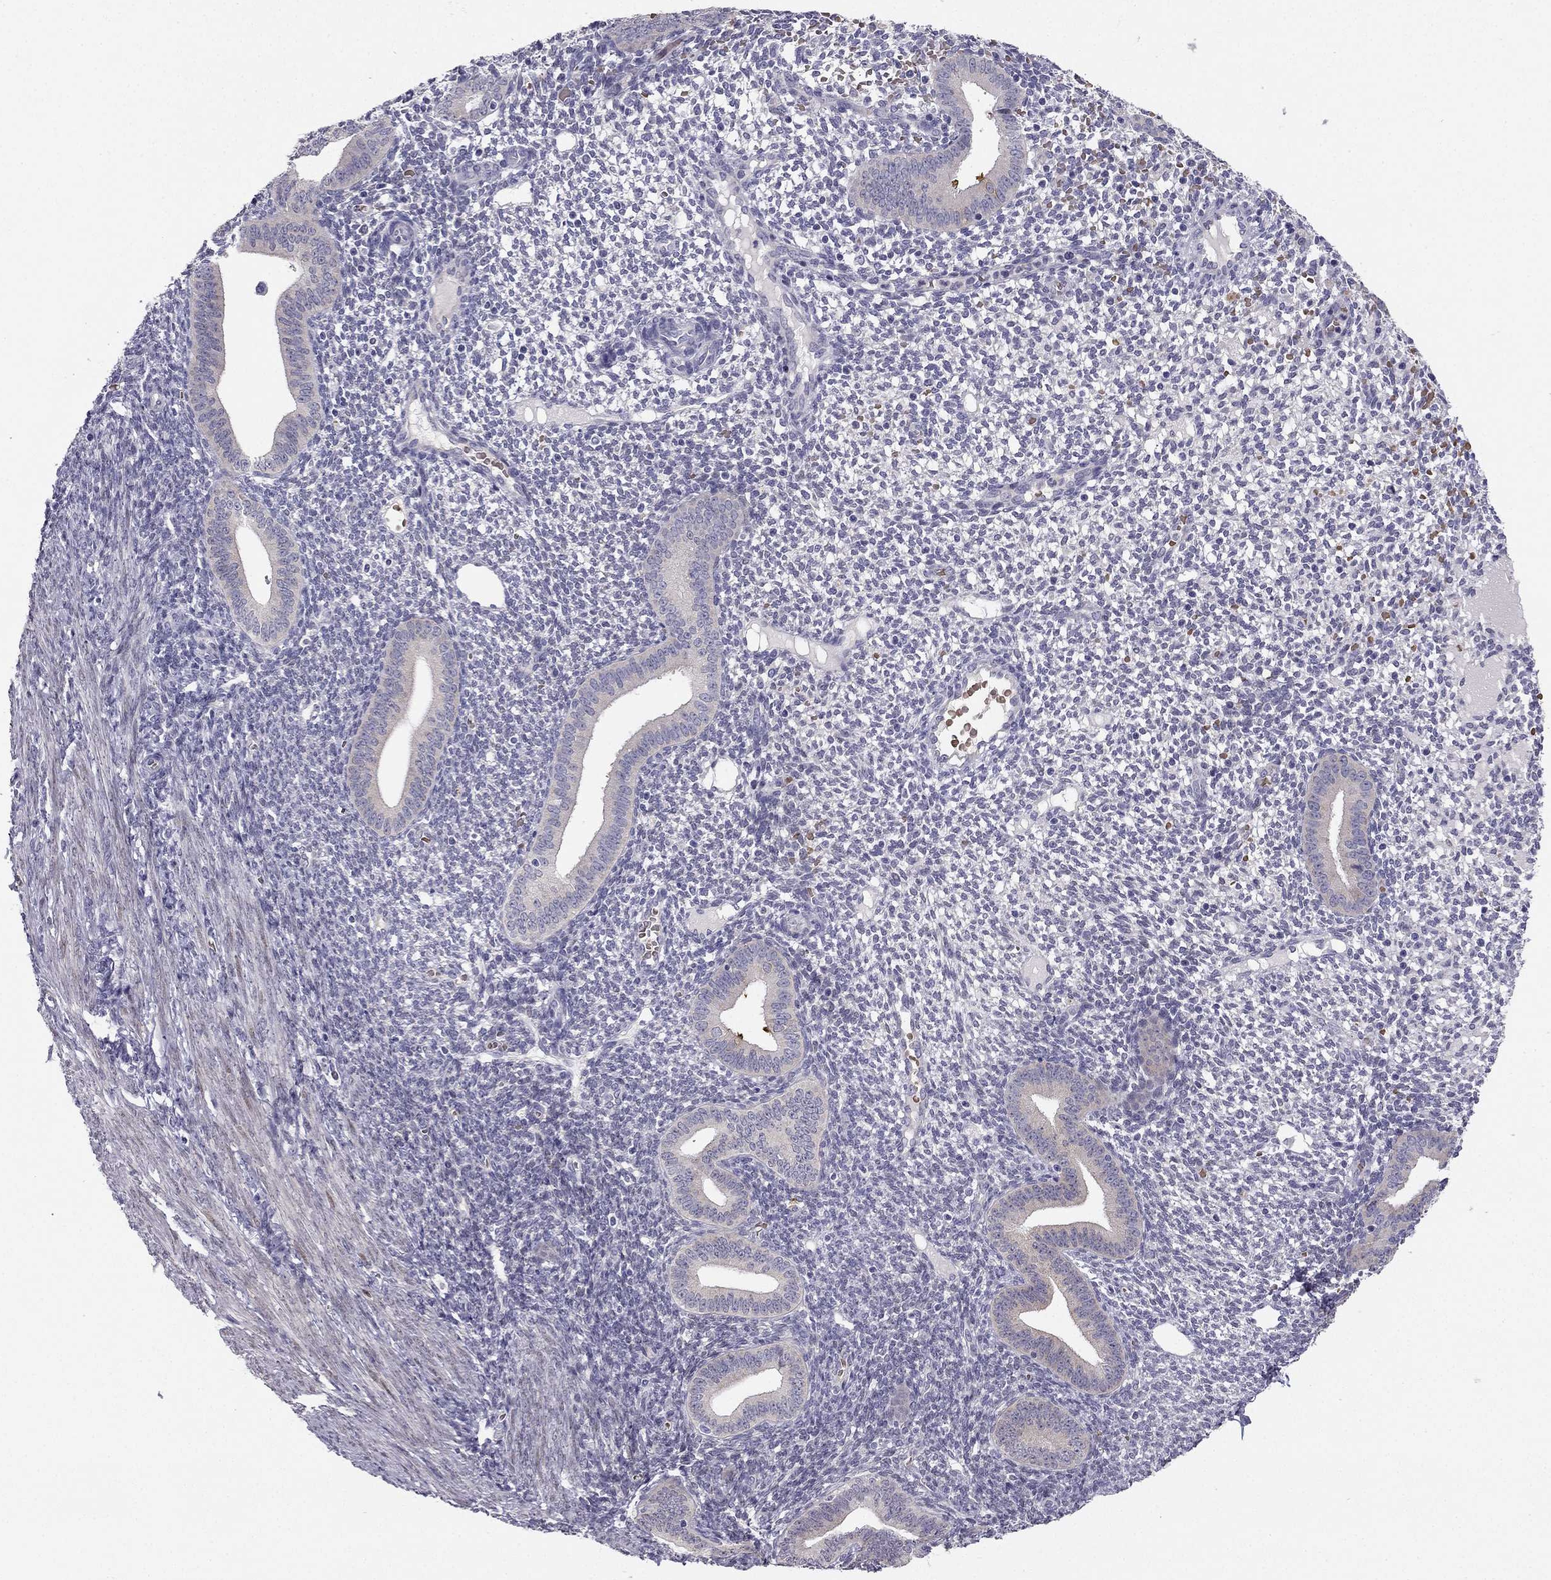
{"staining": {"intensity": "negative", "quantity": "none", "location": "none"}, "tissue": "endometrium", "cell_type": "Cells in endometrial stroma", "image_type": "normal", "snomed": [{"axis": "morphology", "description": "Normal tissue, NOS"}, {"axis": "topography", "description": "Endometrium"}], "caption": "The histopathology image shows no staining of cells in endometrial stroma in unremarkable endometrium.", "gene": "RSPH14", "patient": {"sex": "female", "age": 40}}